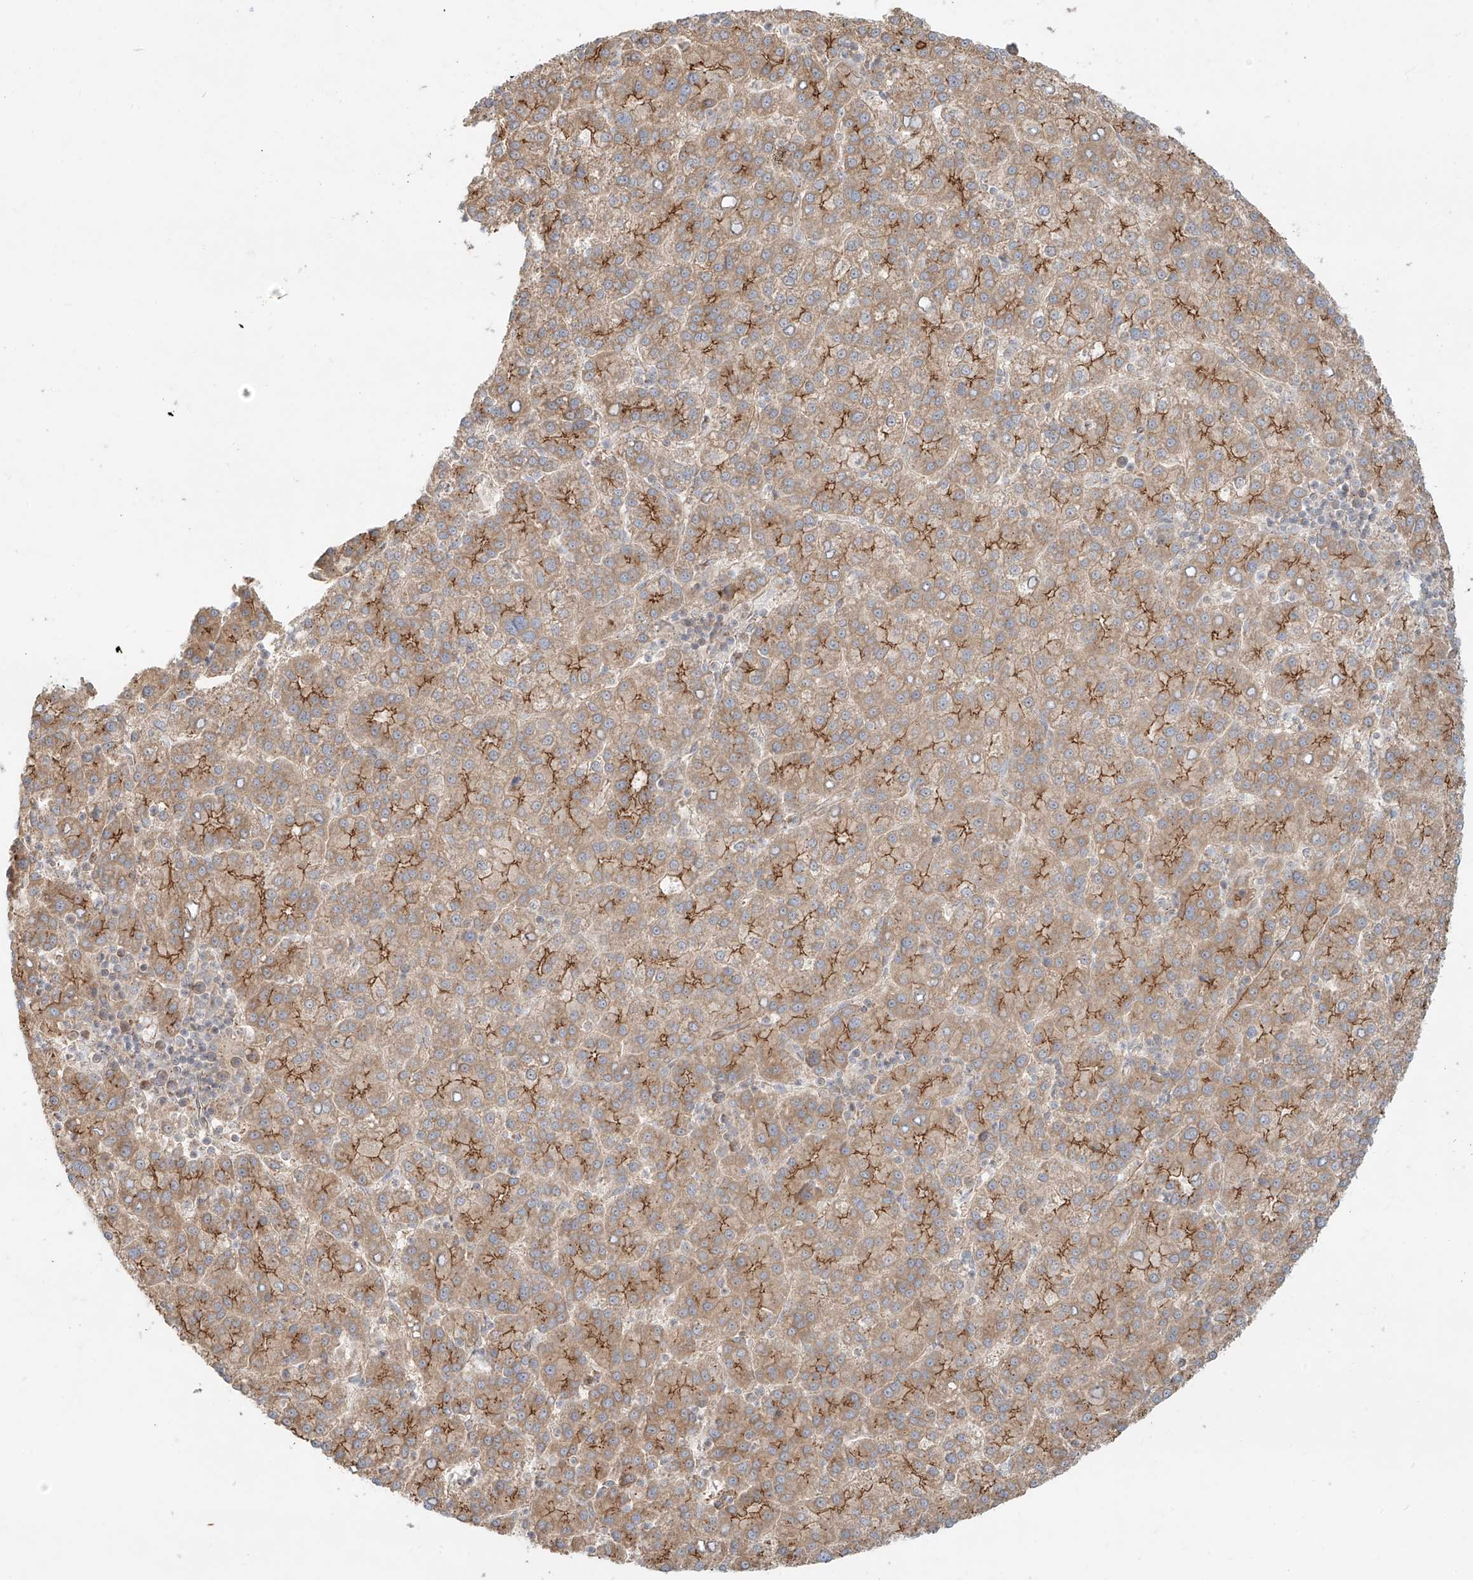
{"staining": {"intensity": "moderate", "quantity": ">75%", "location": "cytoplasmic/membranous"}, "tissue": "liver cancer", "cell_type": "Tumor cells", "image_type": "cancer", "snomed": [{"axis": "morphology", "description": "Carcinoma, Hepatocellular, NOS"}, {"axis": "topography", "description": "Liver"}], "caption": "The photomicrograph demonstrates staining of hepatocellular carcinoma (liver), revealing moderate cytoplasmic/membranous protein staining (brown color) within tumor cells. (DAB (3,3'-diaminobenzidine) IHC, brown staining for protein, blue staining for nuclei).", "gene": "ZNF287", "patient": {"sex": "female", "age": 58}}